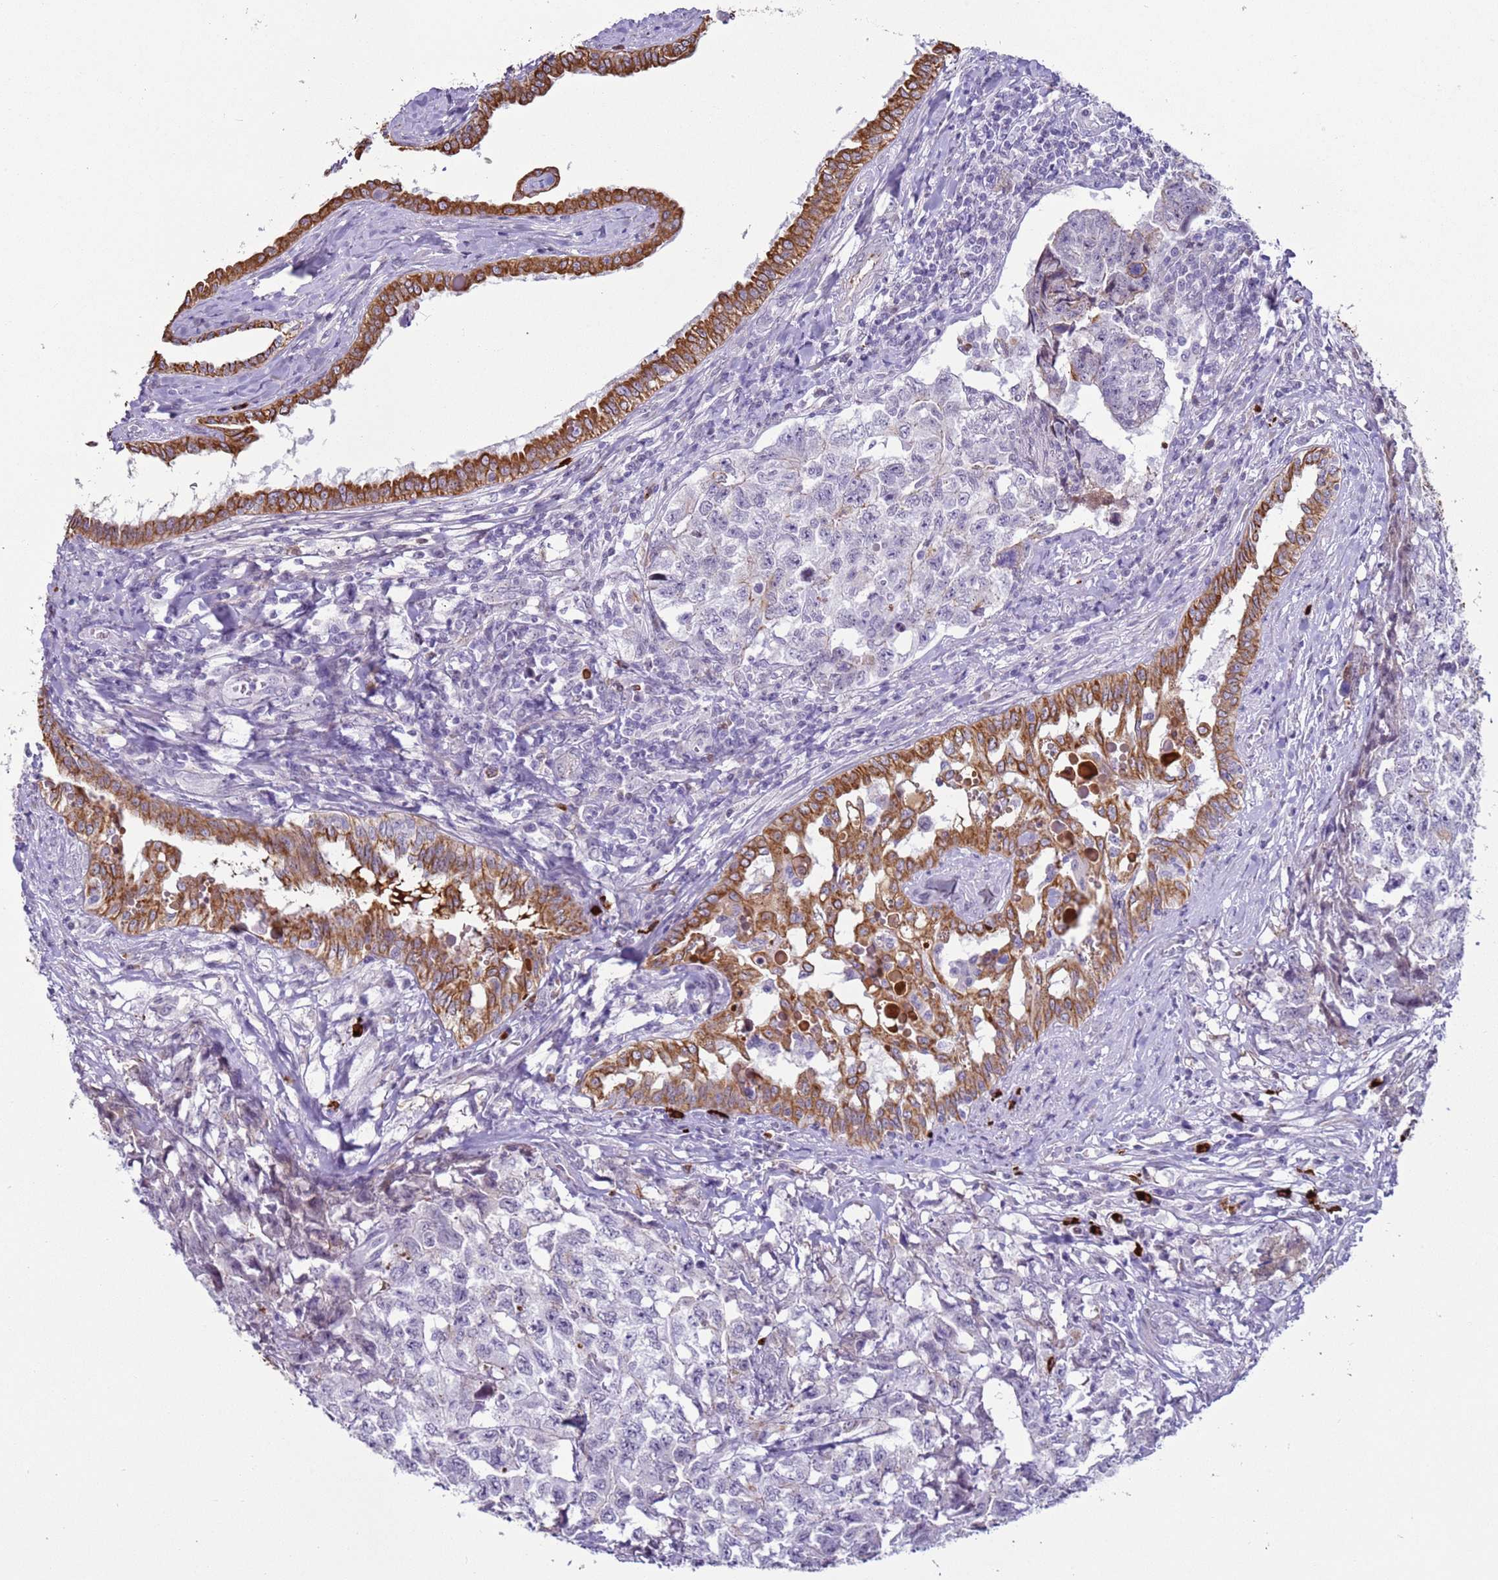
{"staining": {"intensity": "negative", "quantity": "none", "location": "none"}, "tissue": "testis cancer", "cell_type": "Tumor cells", "image_type": "cancer", "snomed": [{"axis": "morphology", "description": "Carcinoma, Embryonal, NOS"}, {"axis": "topography", "description": "Testis"}], "caption": "IHC of human testis cancer (embryonal carcinoma) demonstrates no staining in tumor cells.", "gene": "NPAP1", "patient": {"sex": "male", "age": 31}}